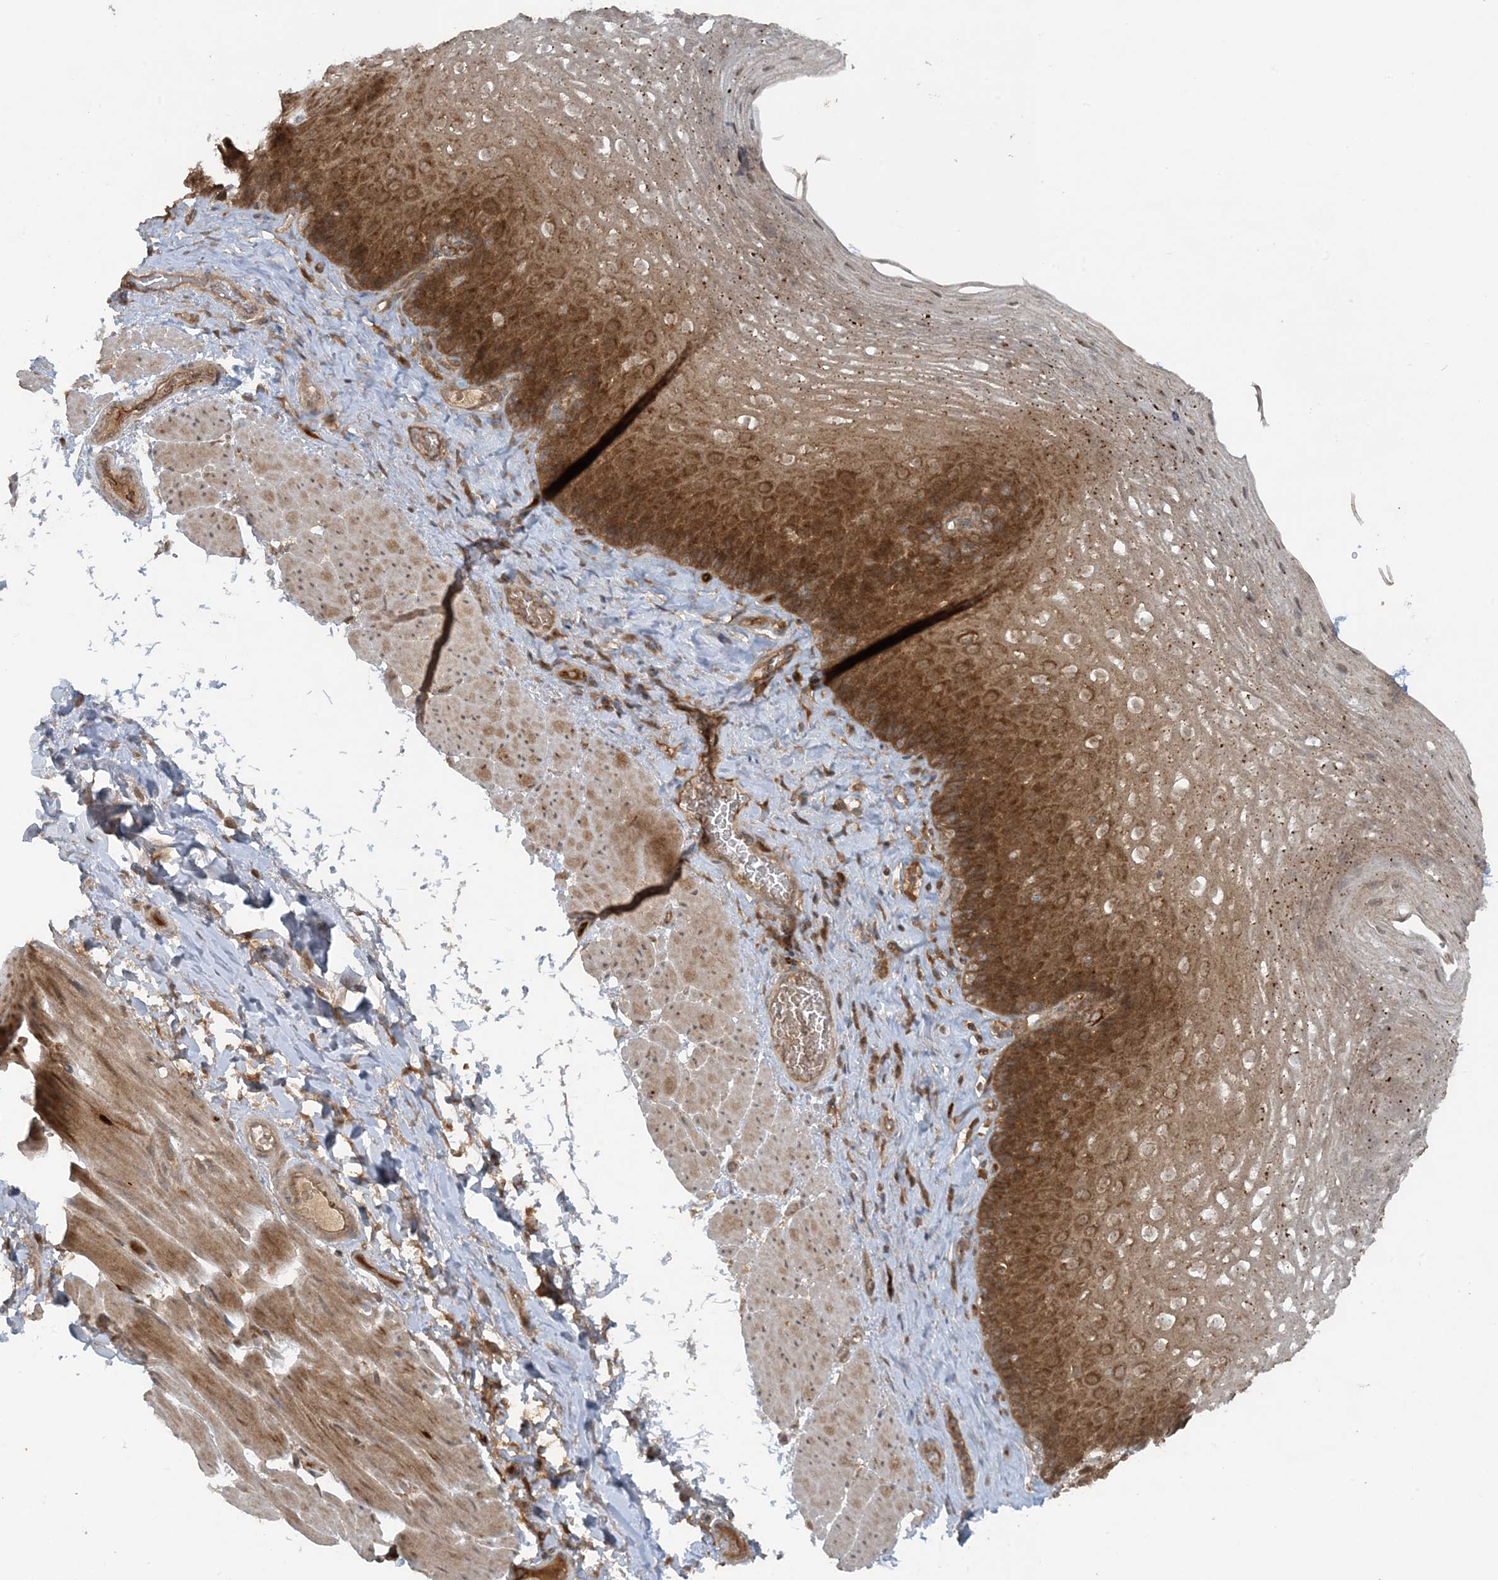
{"staining": {"intensity": "strong", "quantity": ">75%", "location": "cytoplasmic/membranous"}, "tissue": "esophagus", "cell_type": "Squamous epithelial cells", "image_type": "normal", "snomed": [{"axis": "morphology", "description": "Normal tissue, NOS"}, {"axis": "topography", "description": "Esophagus"}], "caption": "IHC (DAB) staining of benign human esophagus exhibits strong cytoplasmic/membranous protein staining in approximately >75% of squamous epithelial cells. (DAB (3,3'-diaminobenzidine) = brown stain, brightfield microscopy at high magnification).", "gene": "STAM2", "patient": {"sex": "female", "age": 66}}